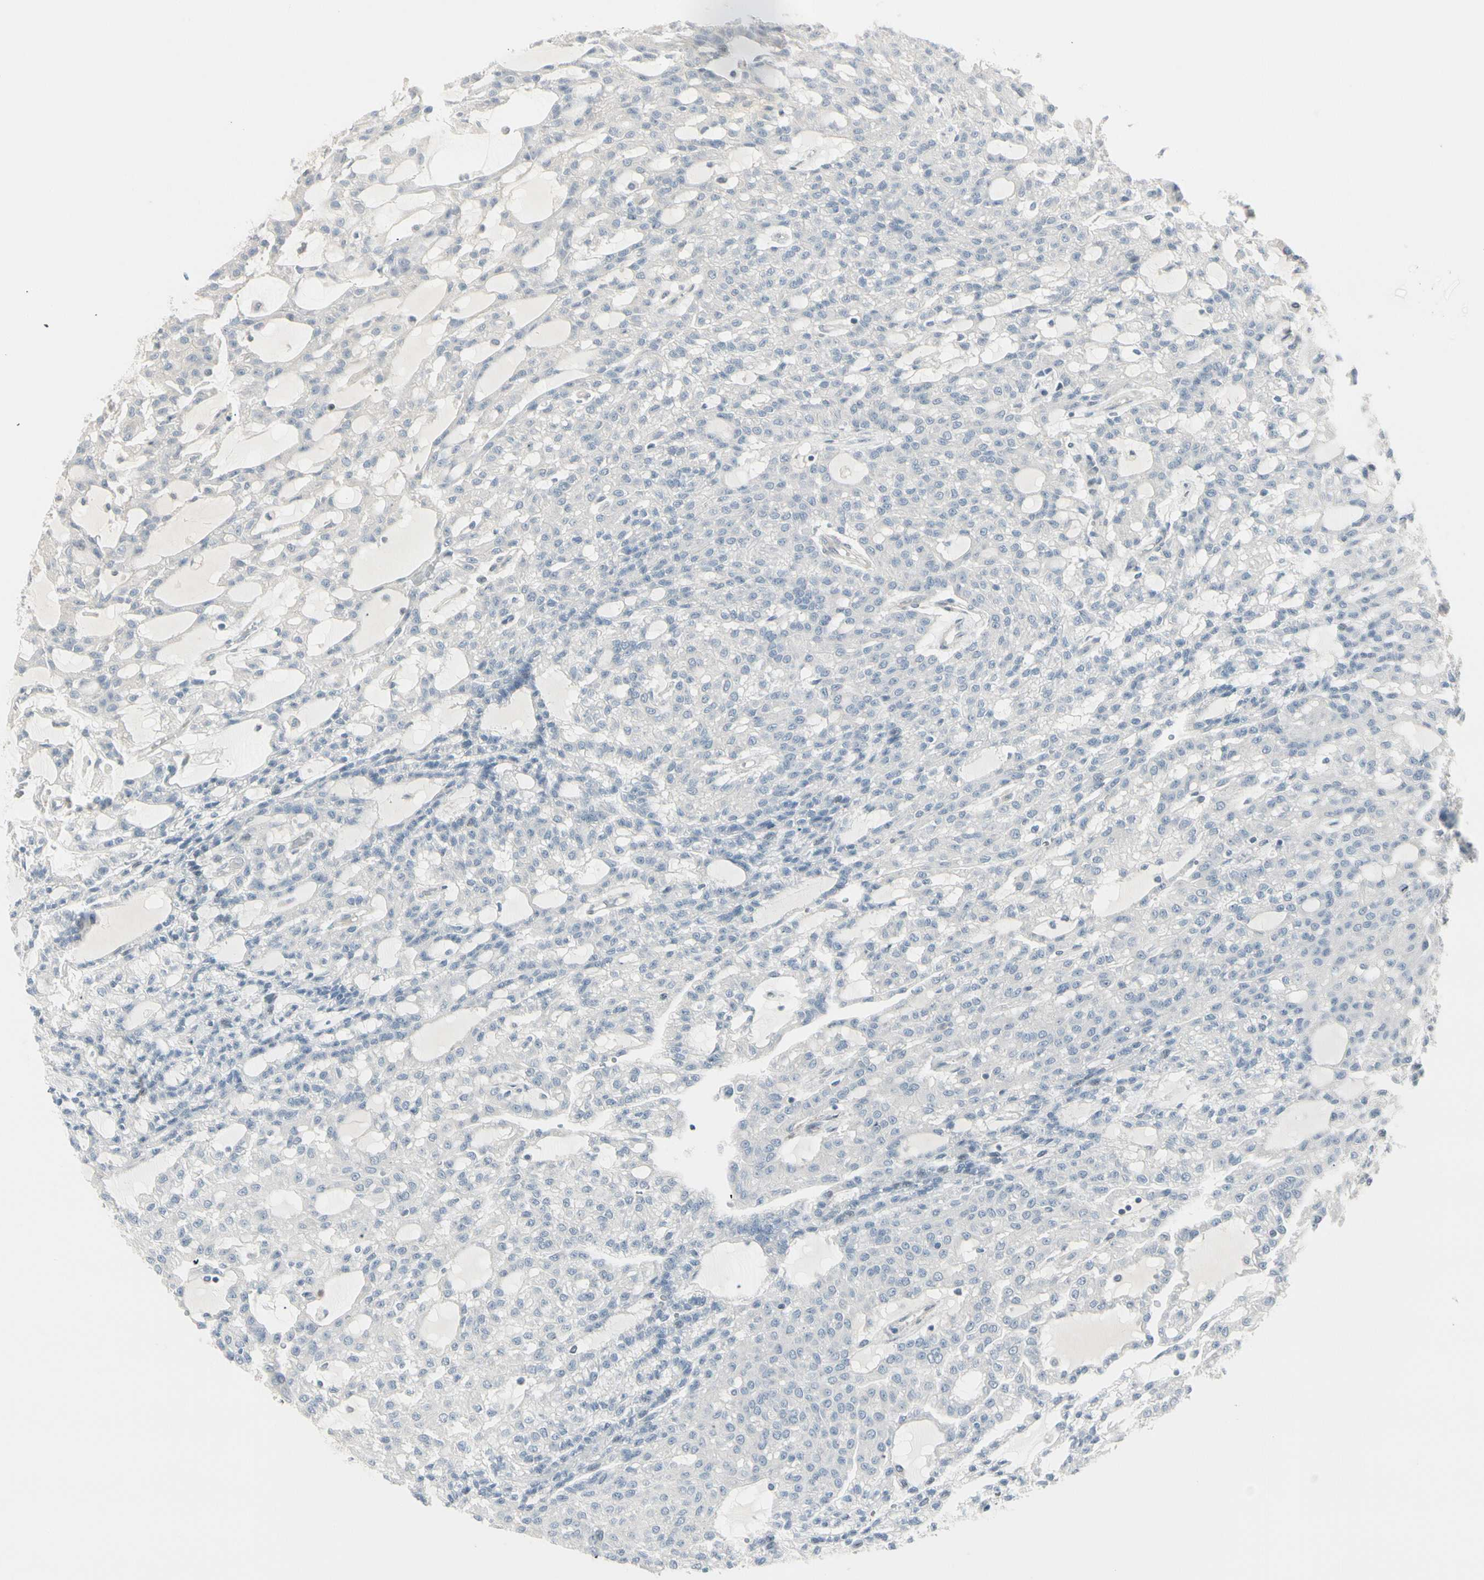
{"staining": {"intensity": "negative", "quantity": "none", "location": "none"}, "tissue": "renal cancer", "cell_type": "Tumor cells", "image_type": "cancer", "snomed": [{"axis": "morphology", "description": "Adenocarcinoma, NOS"}, {"axis": "topography", "description": "Kidney"}], "caption": "The micrograph exhibits no significant positivity in tumor cells of renal adenocarcinoma. (Stains: DAB immunohistochemistry with hematoxylin counter stain, Microscopy: brightfield microscopy at high magnification).", "gene": "DMPK", "patient": {"sex": "male", "age": 63}}